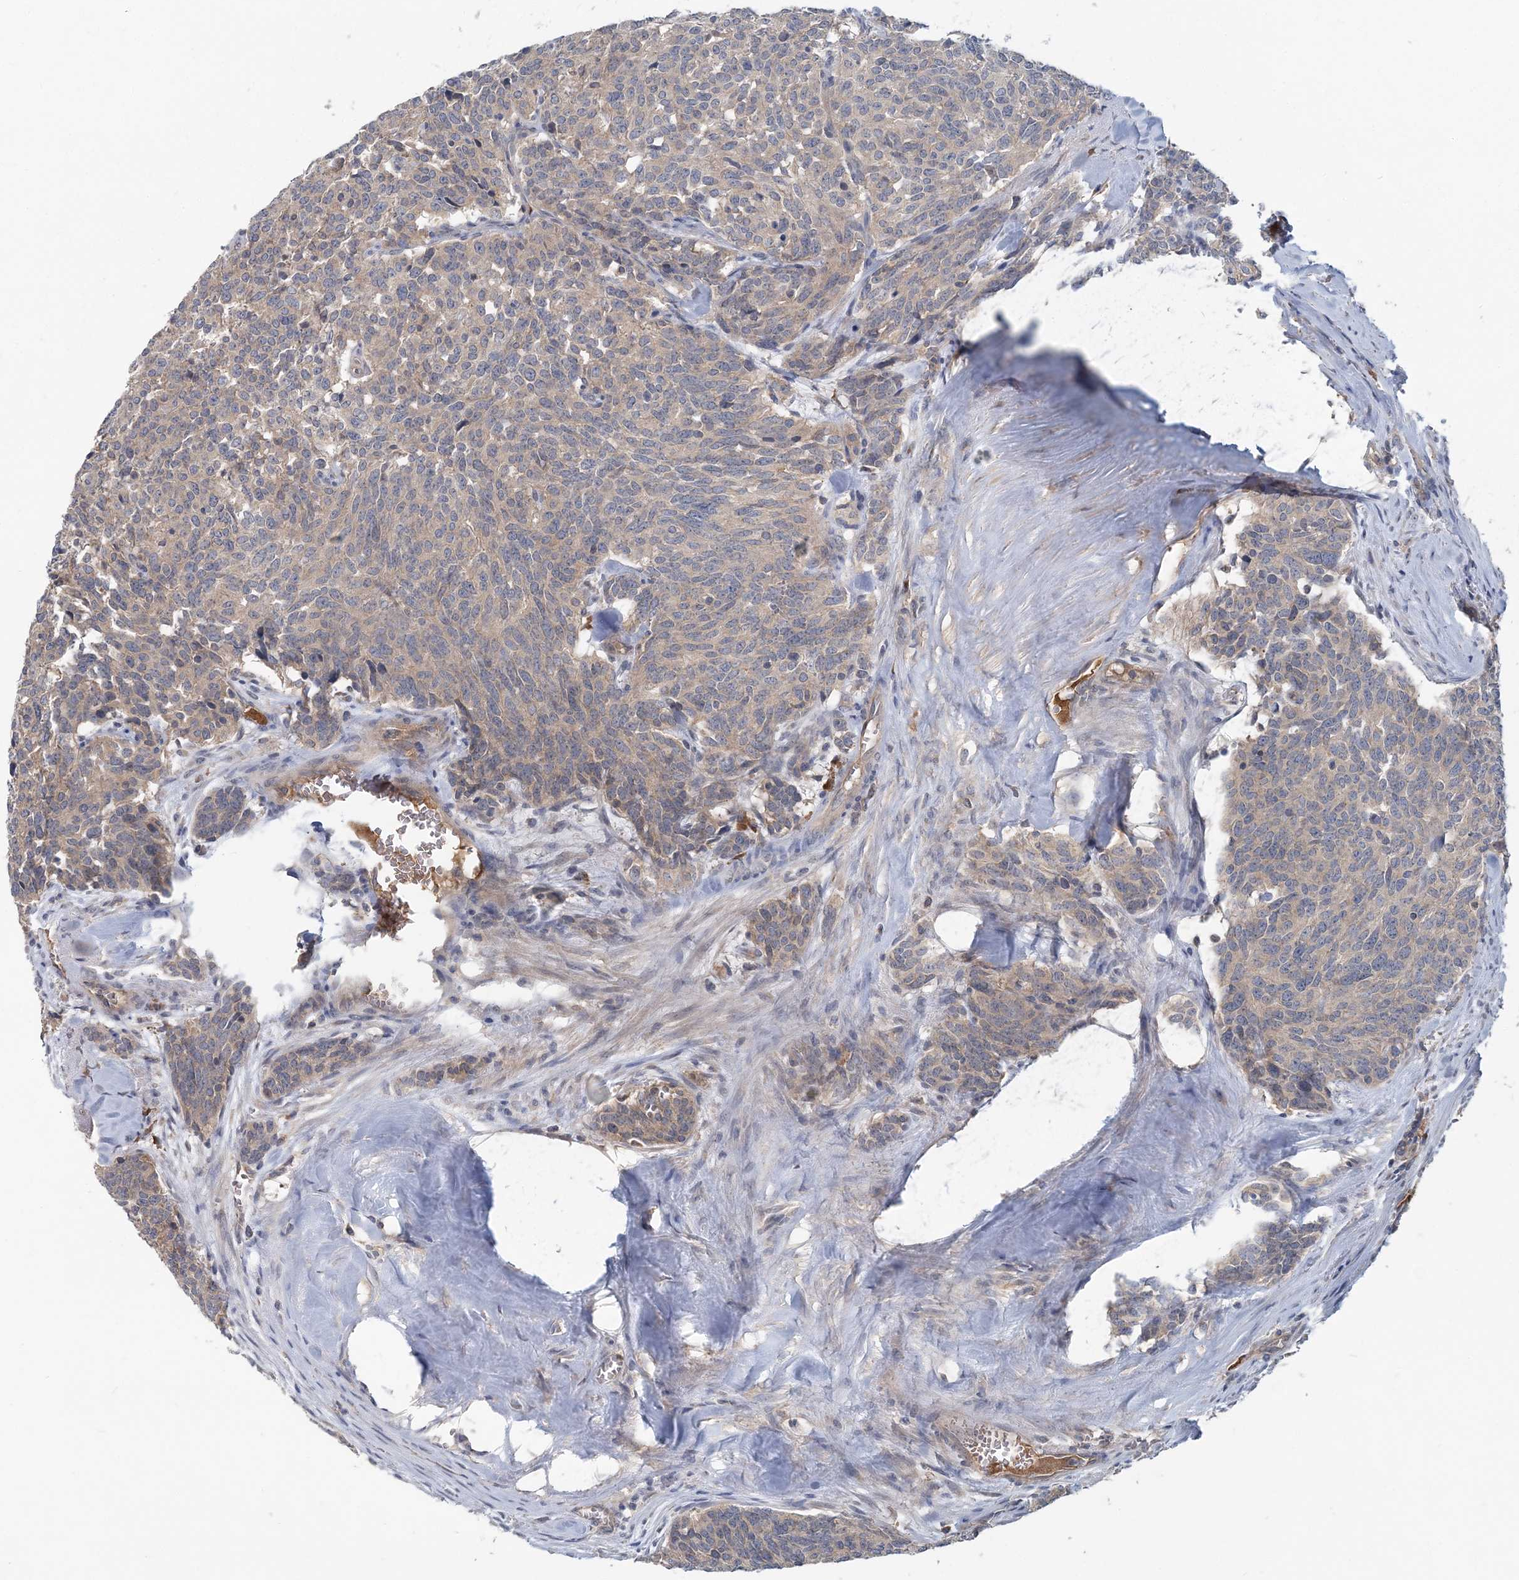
{"staining": {"intensity": "weak", "quantity": ">75%", "location": "cytoplasmic/membranous"}, "tissue": "carcinoid", "cell_type": "Tumor cells", "image_type": "cancer", "snomed": [{"axis": "morphology", "description": "Carcinoid, malignant, NOS"}, {"axis": "topography", "description": "Lung"}], "caption": "A brown stain labels weak cytoplasmic/membranous expression of a protein in human carcinoid (malignant) tumor cells.", "gene": "RNF25", "patient": {"sex": "female", "age": 46}}